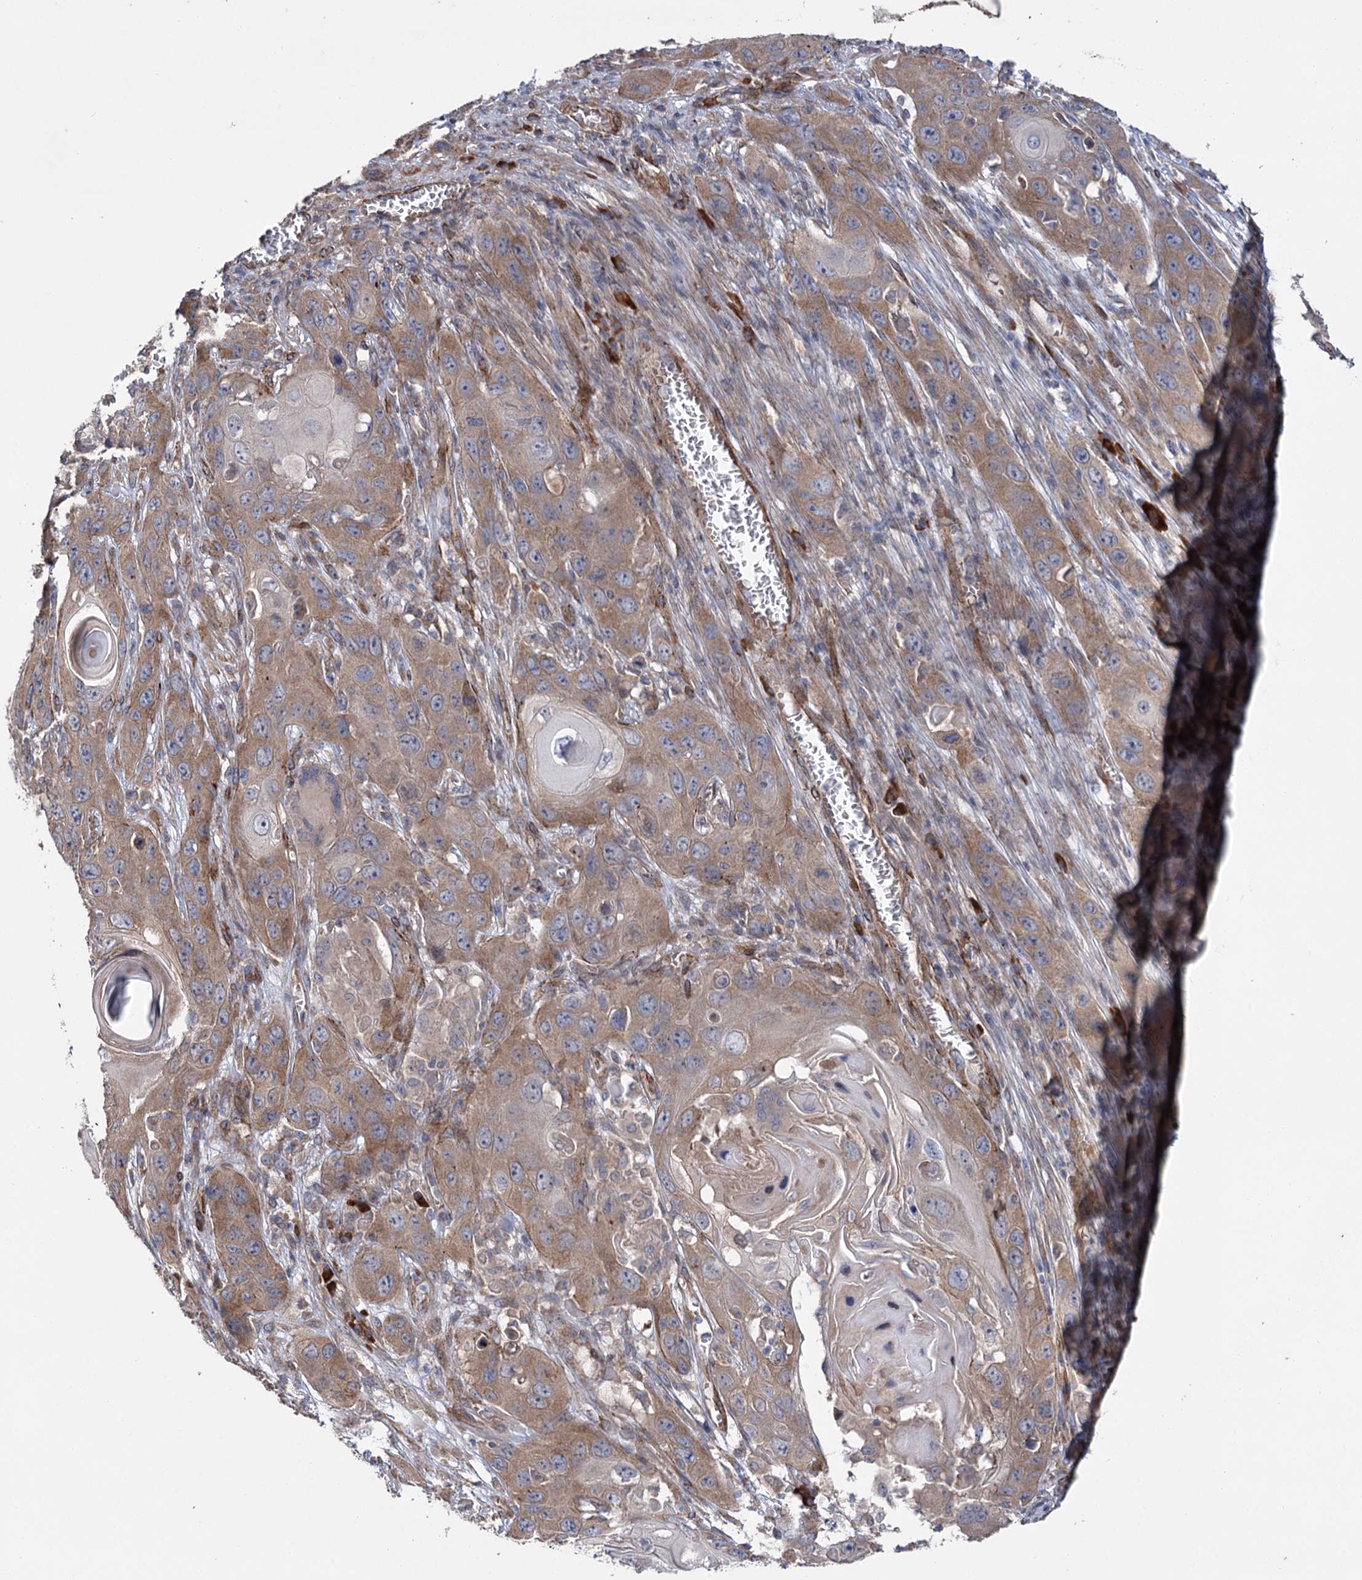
{"staining": {"intensity": "moderate", "quantity": ">75%", "location": "cytoplasmic/membranous"}, "tissue": "skin cancer", "cell_type": "Tumor cells", "image_type": "cancer", "snomed": [{"axis": "morphology", "description": "Squamous cell carcinoma, NOS"}, {"axis": "topography", "description": "Skin"}], "caption": "Skin cancer (squamous cell carcinoma) stained with a brown dye shows moderate cytoplasmic/membranous positive expression in about >75% of tumor cells.", "gene": "SPATS2", "patient": {"sex": "male", "age": 55}}